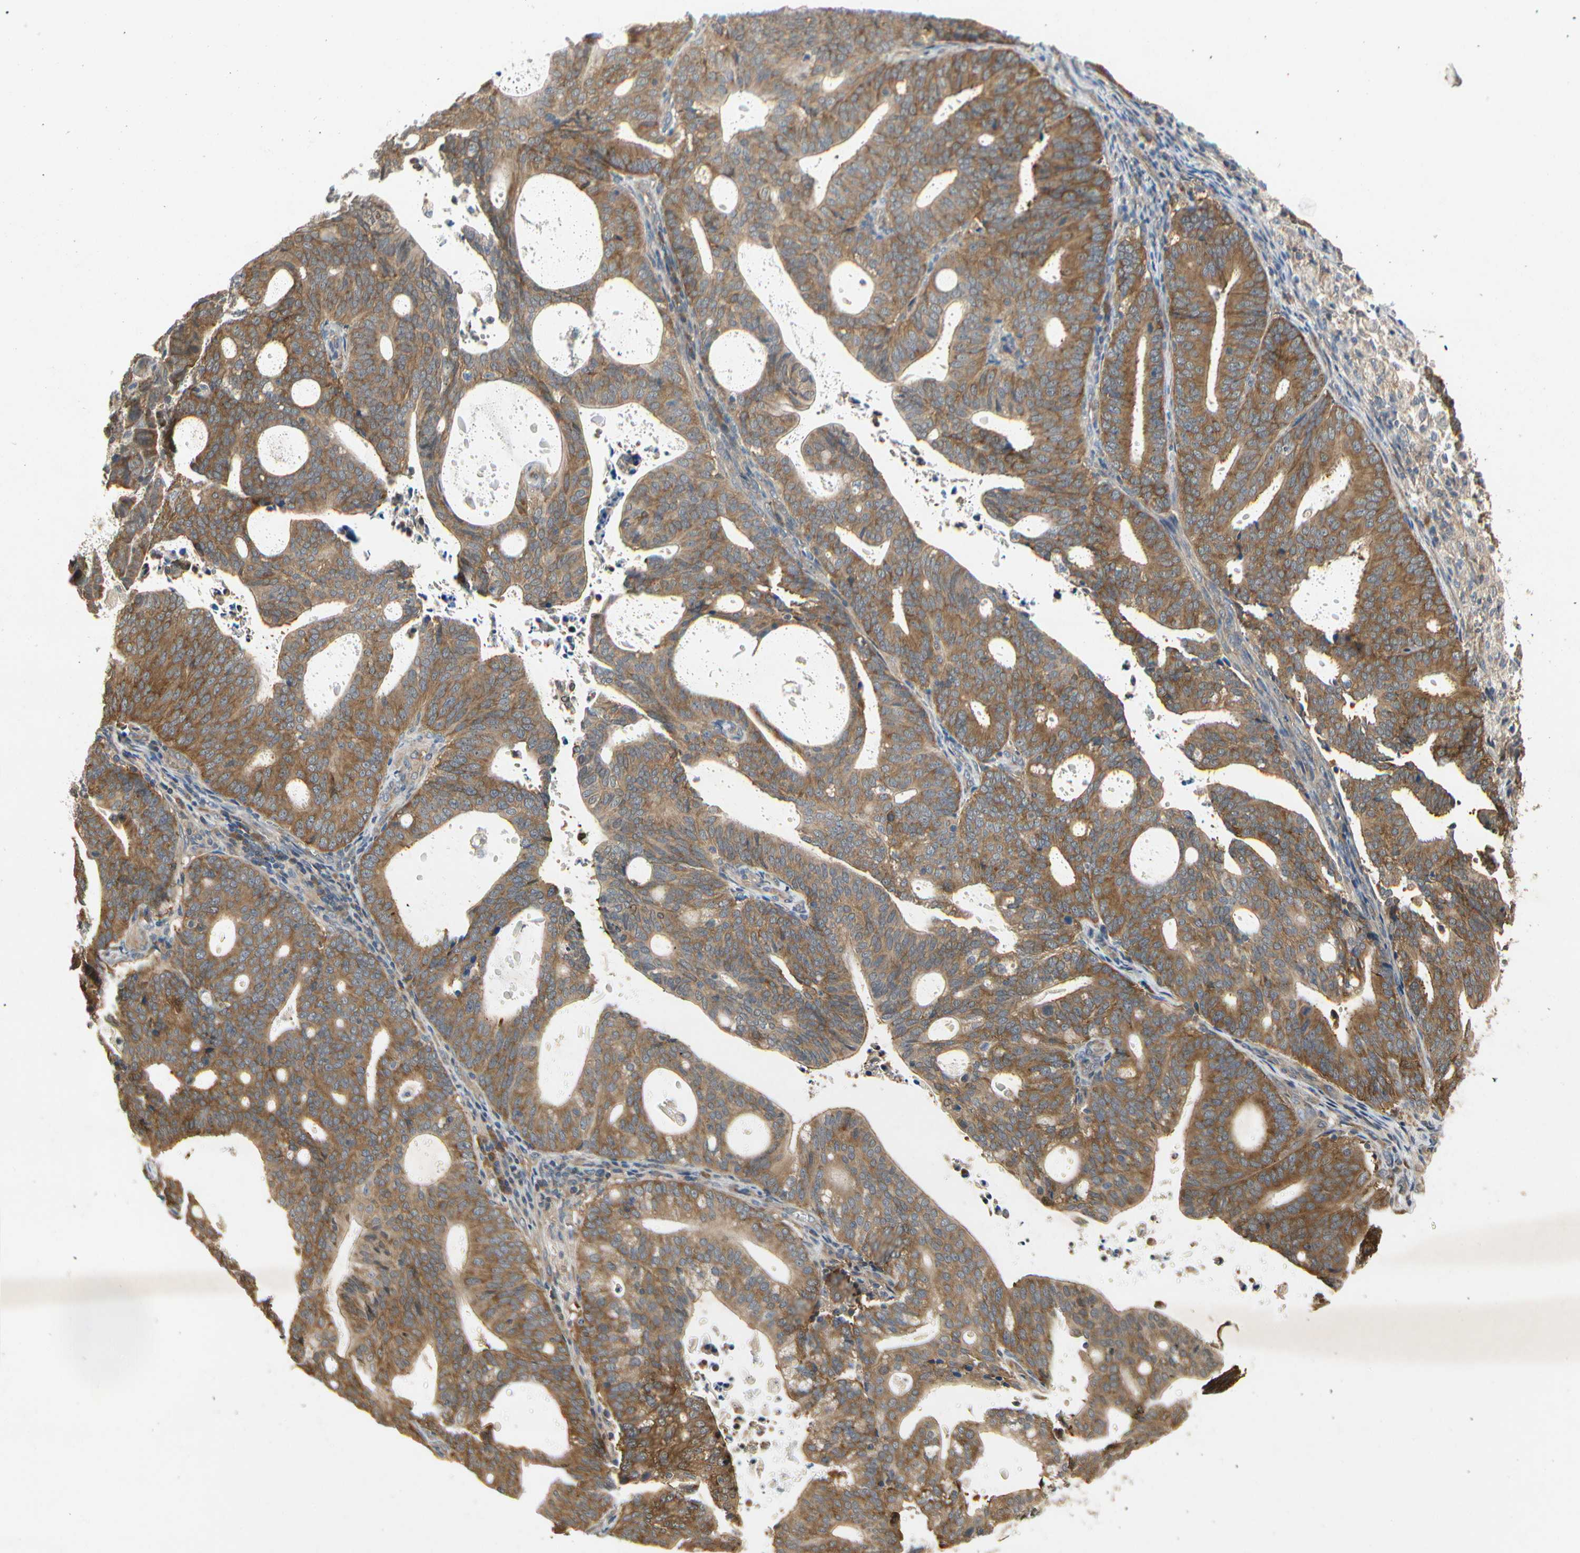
{"staining": {"intensity": "moderate", "quantity": ">75%", "location": "cytoplasmic/membranous,nuclear"}, "tissue": "endometrial cancer", "cell_type": "Tumor cells", "image_type": "cancer", "snomed": [{"axis": "morphology", "description": "Adenocarcinoma, NOS"}, {"axis": "topography", "description": "Uterus"}], "caption": "Moderate cytoplasmic/membranous and nuclear staining is seen in approximately >75% of tumor cells in adenocarcinoma (endometrial).", "gene": "EIF1AX", "patient": {"sex": "female", "age": 83}}